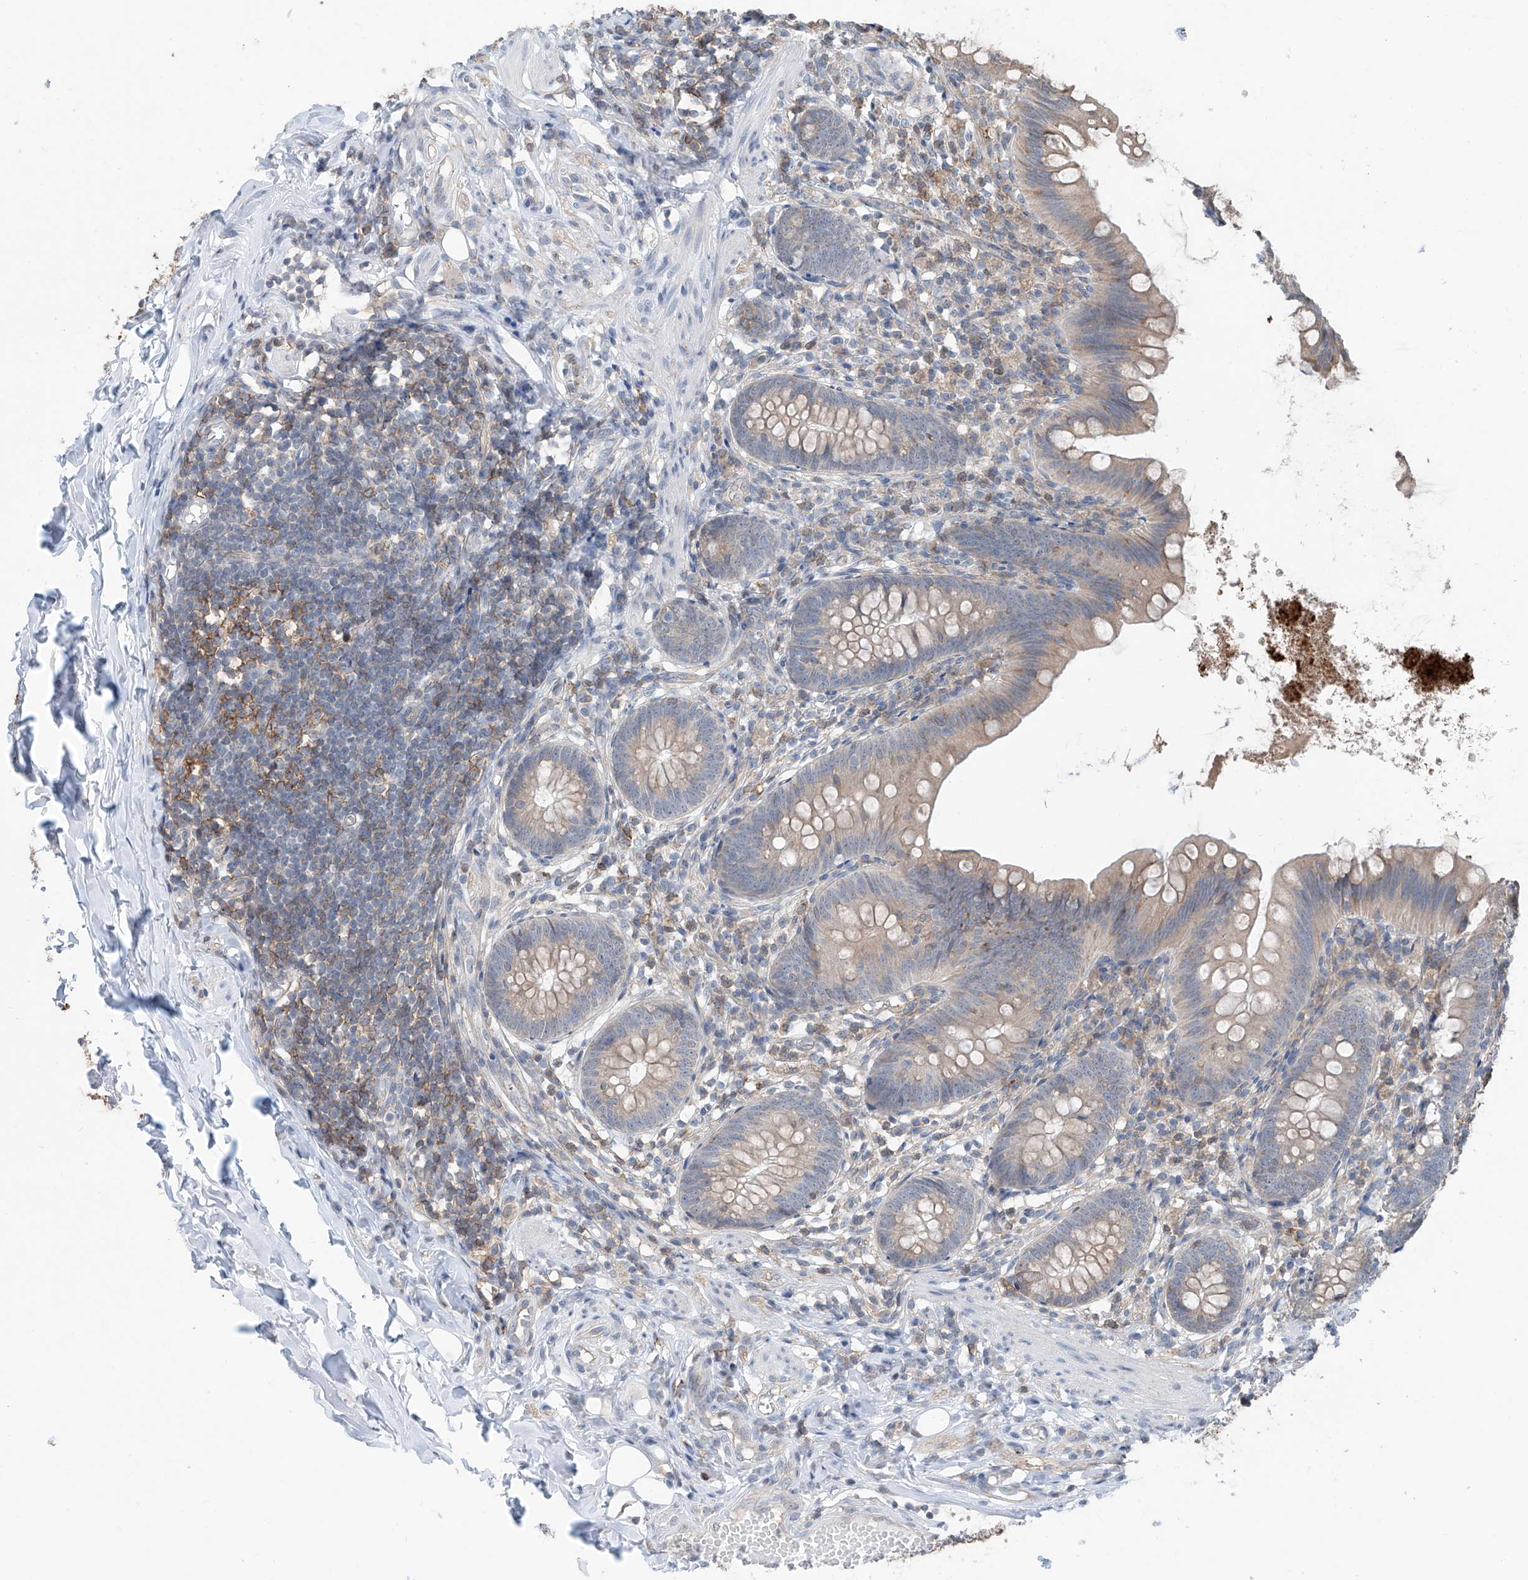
{"staining": {"intensity": "weak", "quantity": ">75%", "location": "cytoplasmic/membranous"}, "tissue": "appendix", "cell_type": "Glandular cells", "image_type": "normal", "snomed": [{"axis": "morphology", "description": "Normal tissue, NOS"}, {"axis": "topography", "description": "Appendix"}], "caption": "Glandular cells exhibit weak cytoplasmic/membranous staining in about >75% of cells in benign appendix. Using DAB (3,3'-diaminobenzidine) (brown) and hematoxylin (blue) stains, captured at high magnification using brightfield microscopy.", "gene": "KCNK10", "patient": {"sex": "female", "age": 62}}